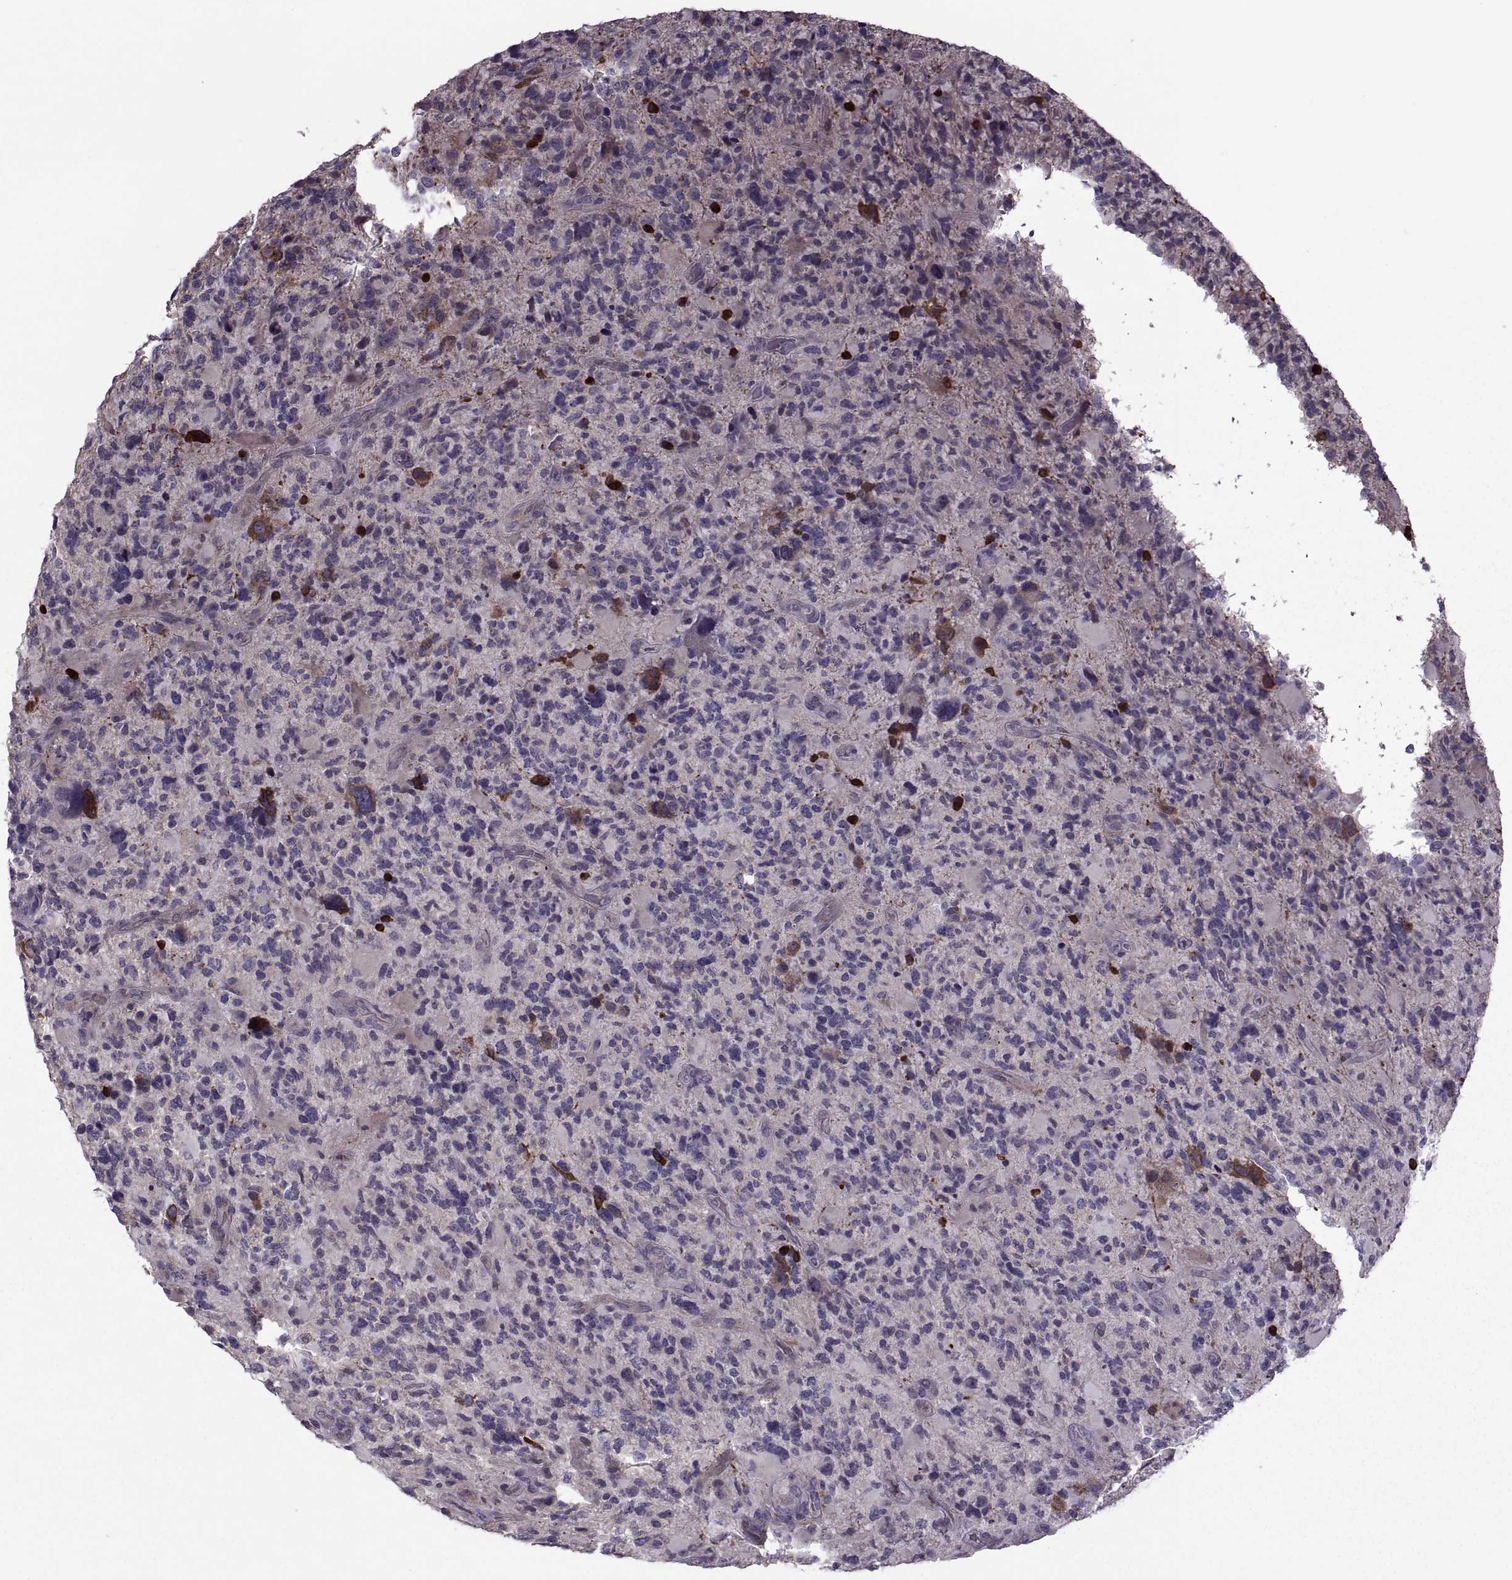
{"staining": {"intensity": "negative", "quantity": "none", "location": "none"}, "tissue": "glioma", "cell_type": "Tumor cells", "image_type": "cancer", "snomed": [{"axis": "morphology", "description": "Glioma, malignant, High grade"}, {"axis": "topography", "description": "Brain"}], "caption": "Immunohistochemical staining of human glioma exhibits no significant expression in tumor cells.", "gene": "ODF3", "patient": {"sex": "female", "age": 71}}